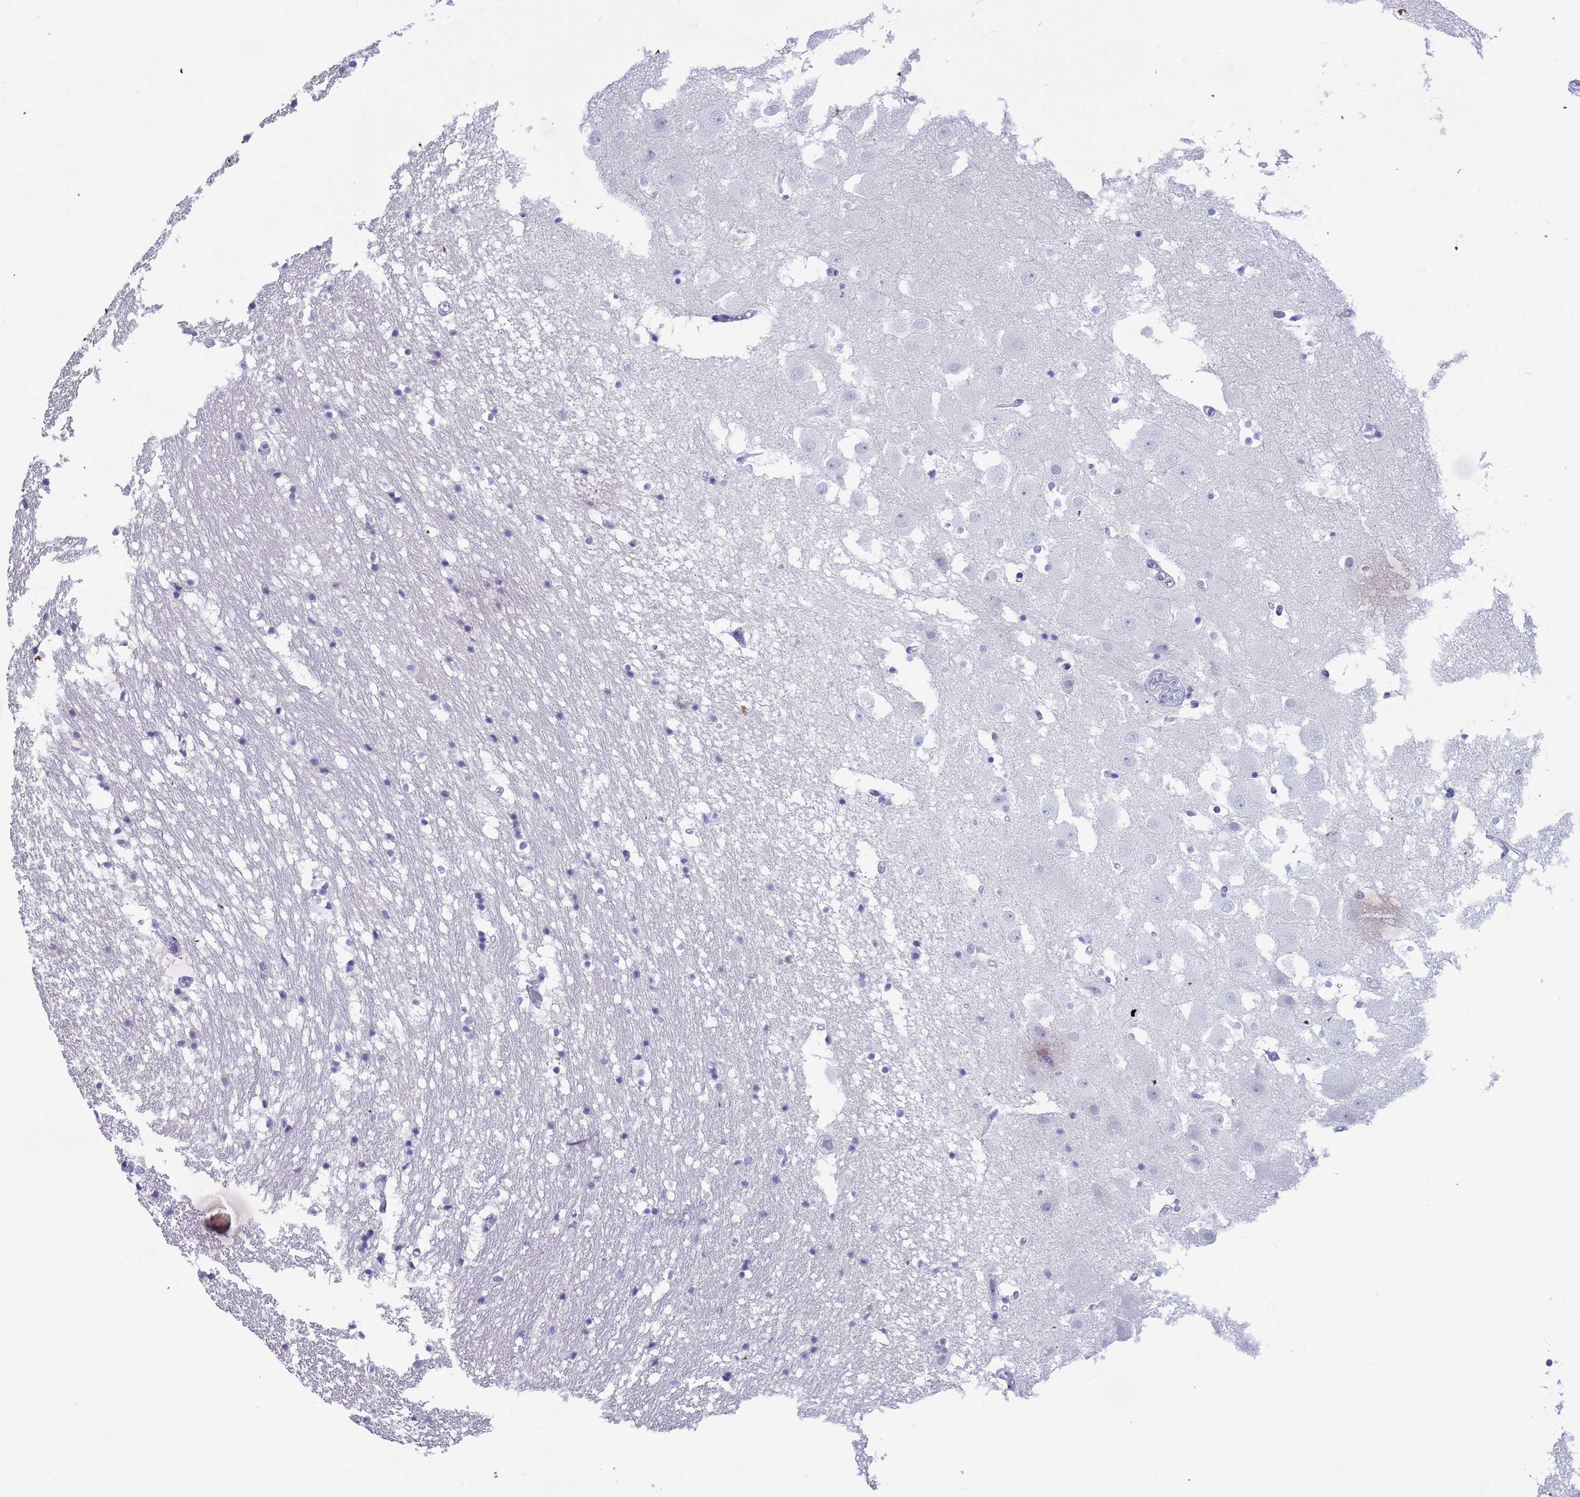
{"staining": {"intensity": "negative", "quantity": "none", "location": "none"}, "tissue": "hippocampus", "cell_type": "Glial cells", "image_type": "normal", "snomed": [{"axis": "morphology", "description": "Normal tissue, NOS"}, {"axis": "topography", "description": "Hippocampus"}], "caption": "Glial cells show no significant protein staining in normal hippocampus. (DAB (3,3'-diaminobenzidine) immunohistochemistry (IHC) visualized using brightfield microscopy, high magnification).", "gene": "CKM", "patient": {"sex": "female", "age": 52}}